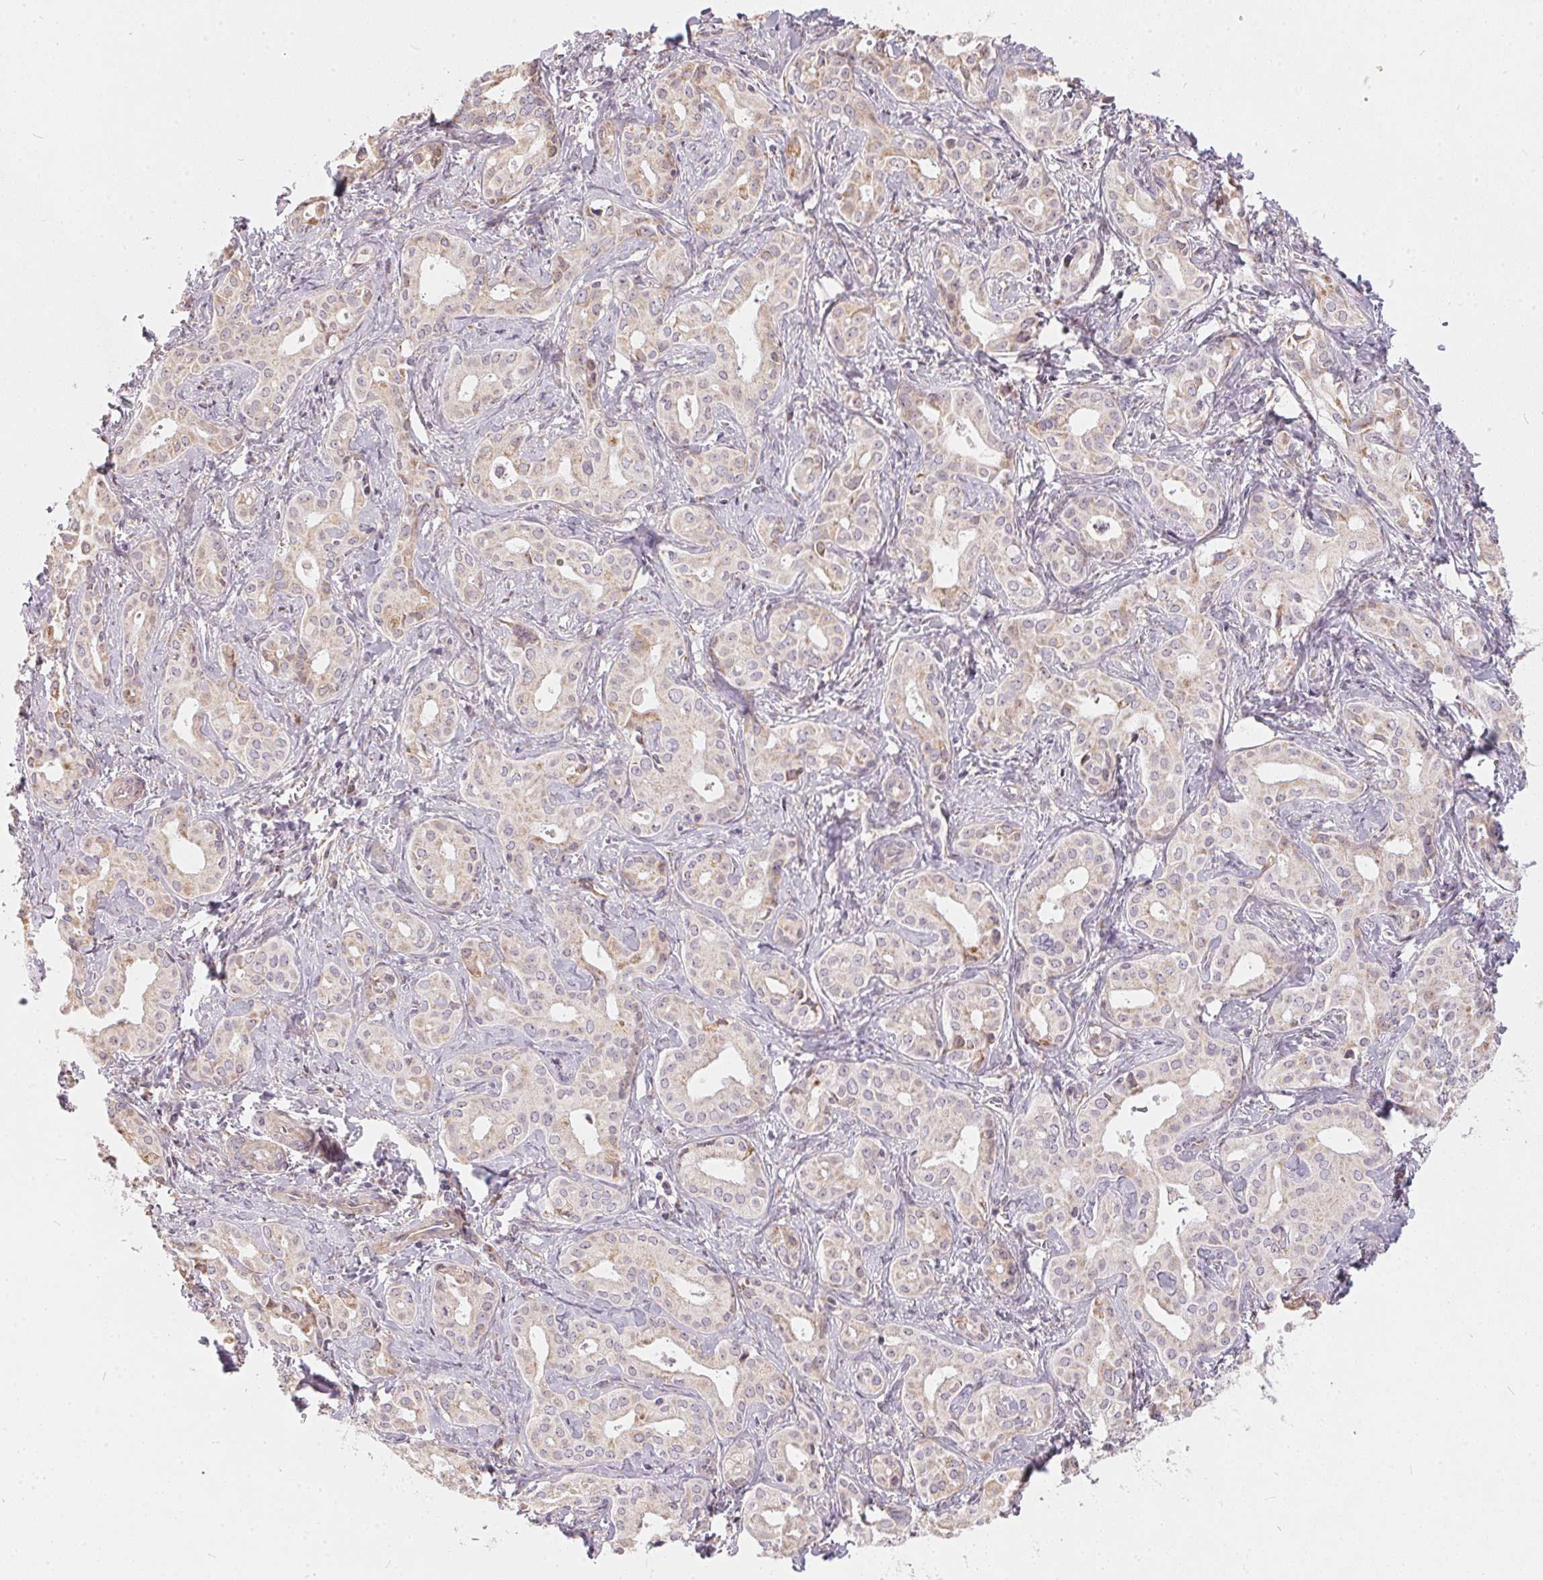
{"staining": {"intensity": "weak", "quantity": "25%-75%", "location": "cytoplasmic/membranous"}, "tissue": "liver cancer", "cell_type": "Tumor cells", "image_type": "cancer", "snomed": [{"axis": "morphology", "description": "Cholangiocarcinoma"}, {"axis": "topography", "description": "Liver"}], "caption": "Immunohistochemical staining of liver cancer shows low levels of weak cytoplasmic/membranous protein positivity in approximately 25%-75% of tumor cells.", "gene": "VWA5B2", "patient": {"sex": "female", "age": 65}}